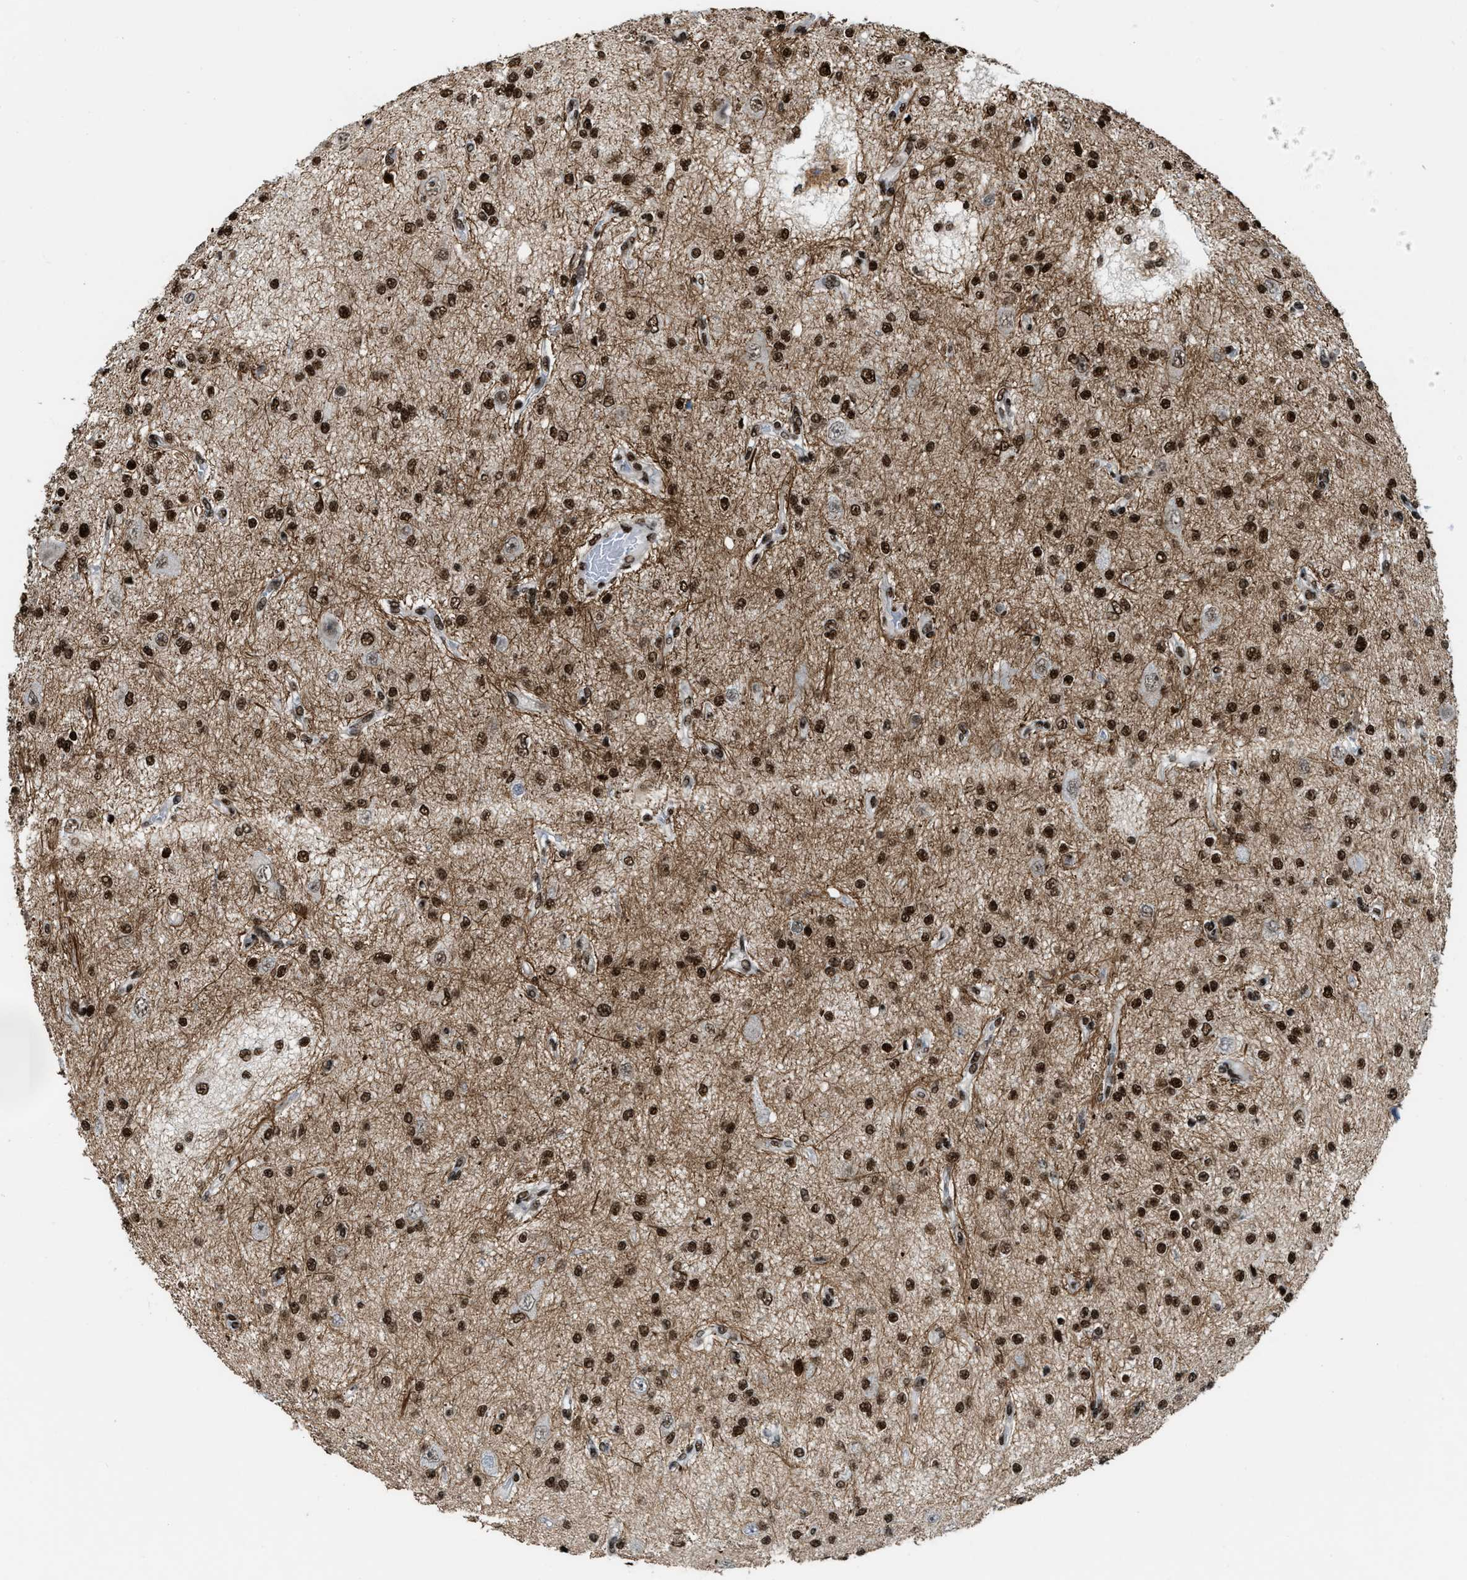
{"staining": {"intensity": "strong", "quantity": ">75%", "location": "nuclear"}, "tissue": "glioma", "cell_type": "Tumor cells", "image_type": "cancer", "snomed": [{"axis": "morphology", "description": "Glioma, malignant, Low grade"}, {"axis": "topography", "description": "Brain"}], "caption": "Immunohistochemistry image of human glioma stained for a protein (brown), which displays high levels of strong nuclear positivity in approximately >75% of tumor cells.", "gene": "NUMA1", "patient": {"sex": "male", "age": 38}}